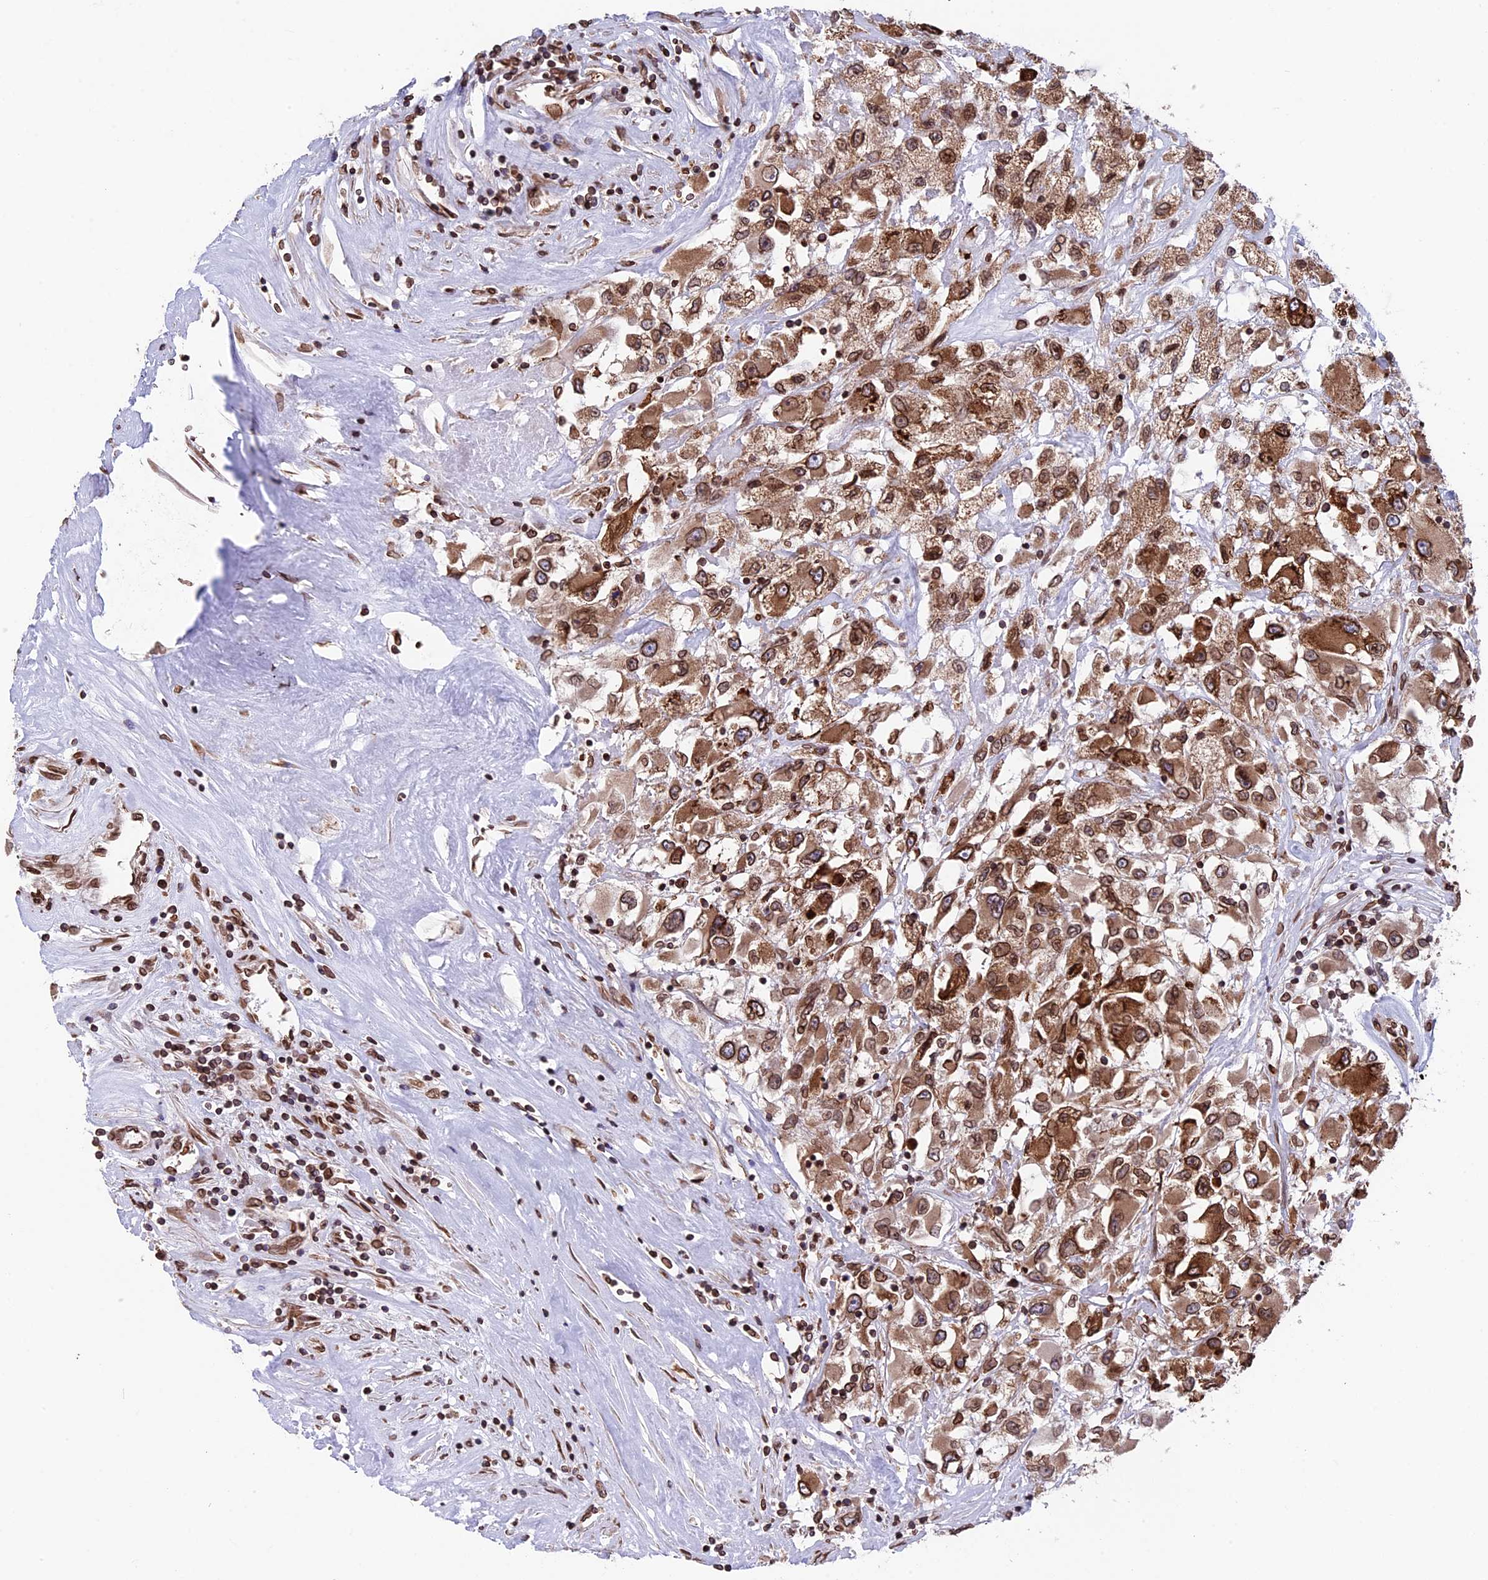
{"staining": {"intensity": "moderate", "quantity": ">75%", "location": "cytoplasmic/membranous,nuclear"}, "tissue": "renal cancer", "cell_type": "Tumor cells", "image_type": "cancer", "snomed": [{"axis": "morphology", "description": "Adenocarcinoma, NOS"}, {"axis": "topography", "description": "Kidney"}], "caption": "Adenocarcinoma (renal) stained for a protein (brown) shows moderate cytoplasmic/membranous and nuclear positive expression in about >75% of tumor cells.", "gene": "PTCHD4", "patient": {"sex": "female", "age": 52}}